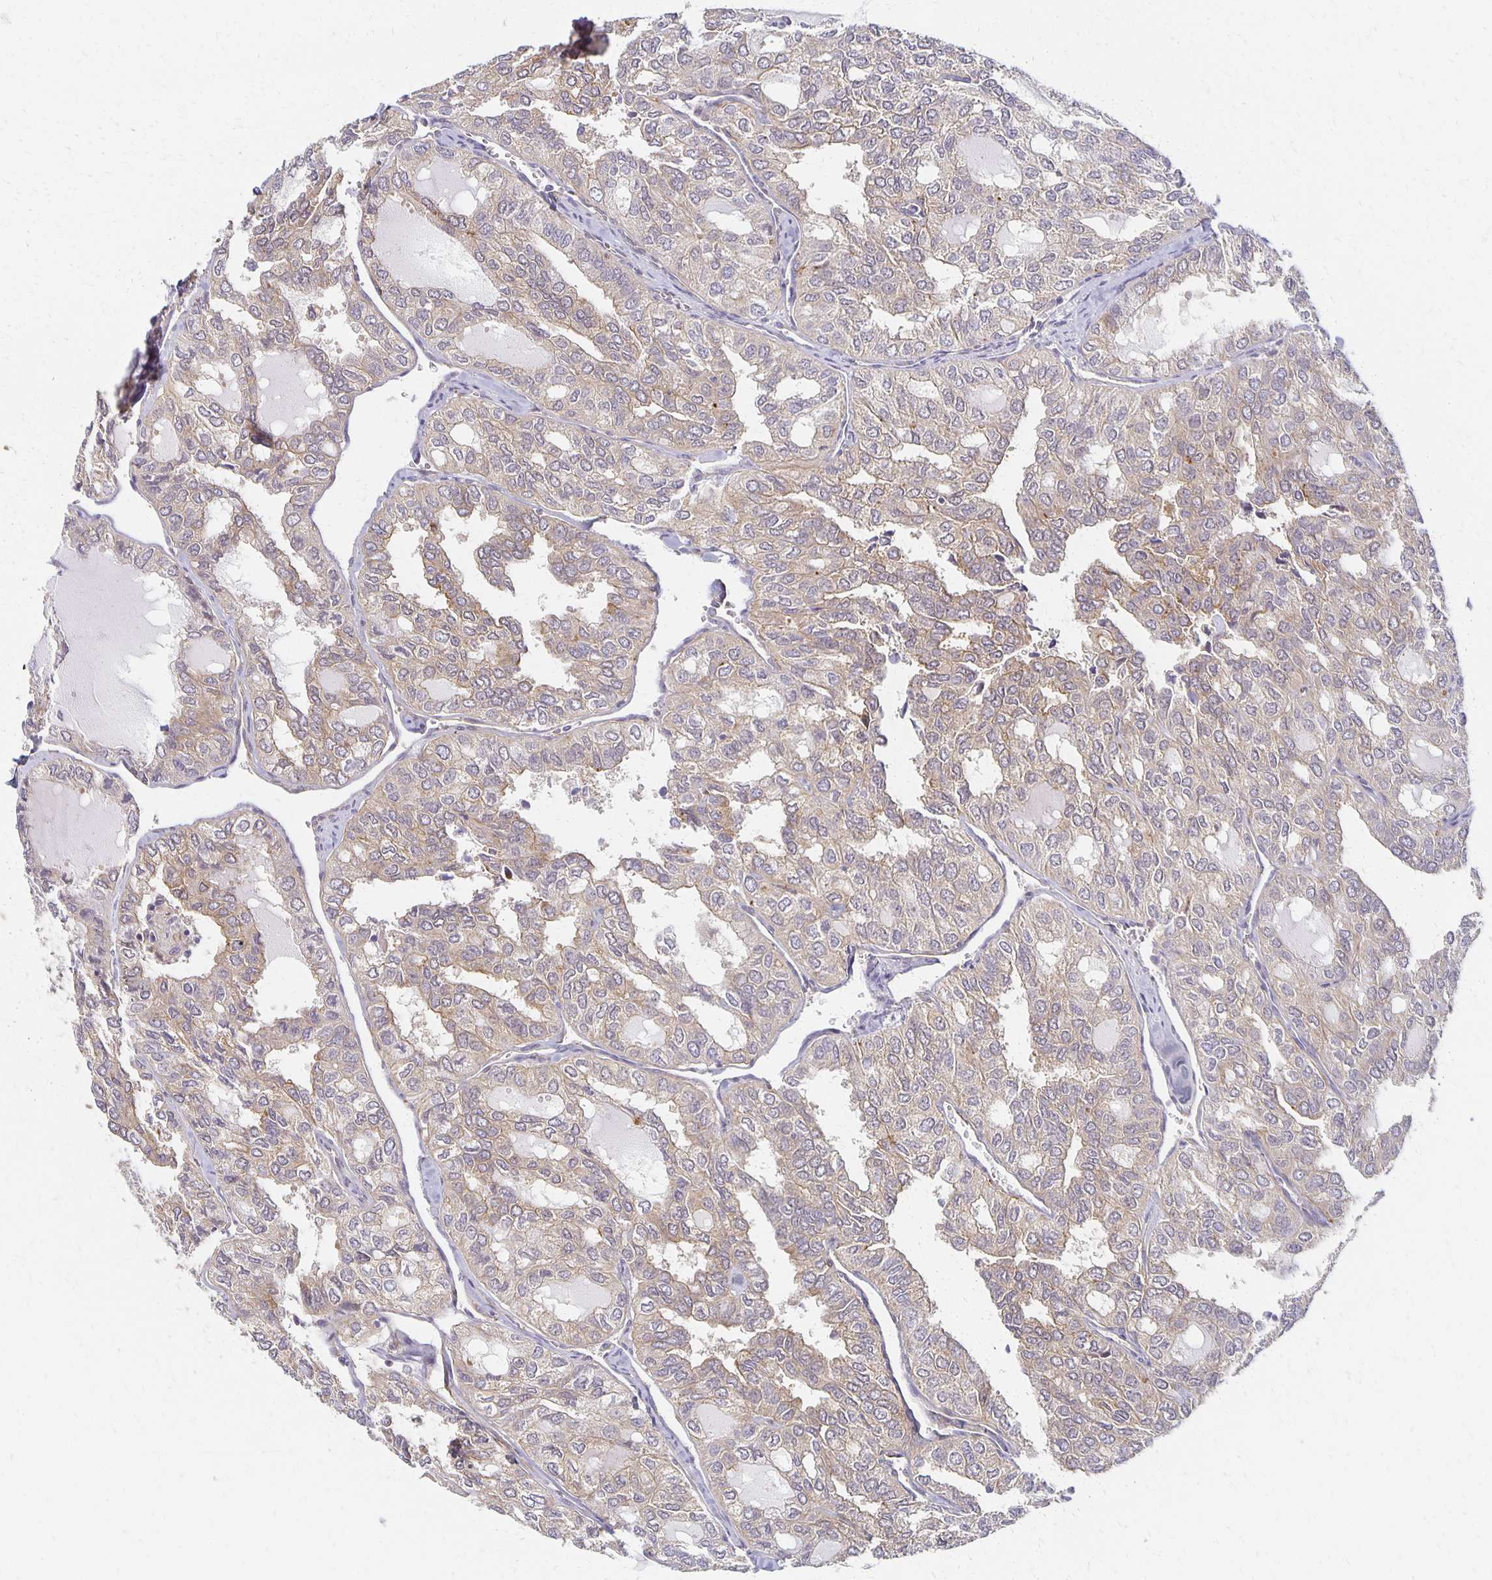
{"staining": {"intensity": "moderate", "quantity": "25%-75%", "location": "cytoplasmic/membranous"}, "tissue": "thyroid cancer", "cell_type": "Tumor cells", "image_type": "cancer", "snomed": [{"axis": "morphology", "description": "Follicular adenoma carcinoma, NOS"}, {"axis": "topography", "description": "Thyroid gland"}], "caption": "Thyroid follicular adenoma carcinoma stained with a protein marker shows moderate staining in tumor cells.", "gene": "SORL1", "patient": {"sex": "male", "age": 75}}